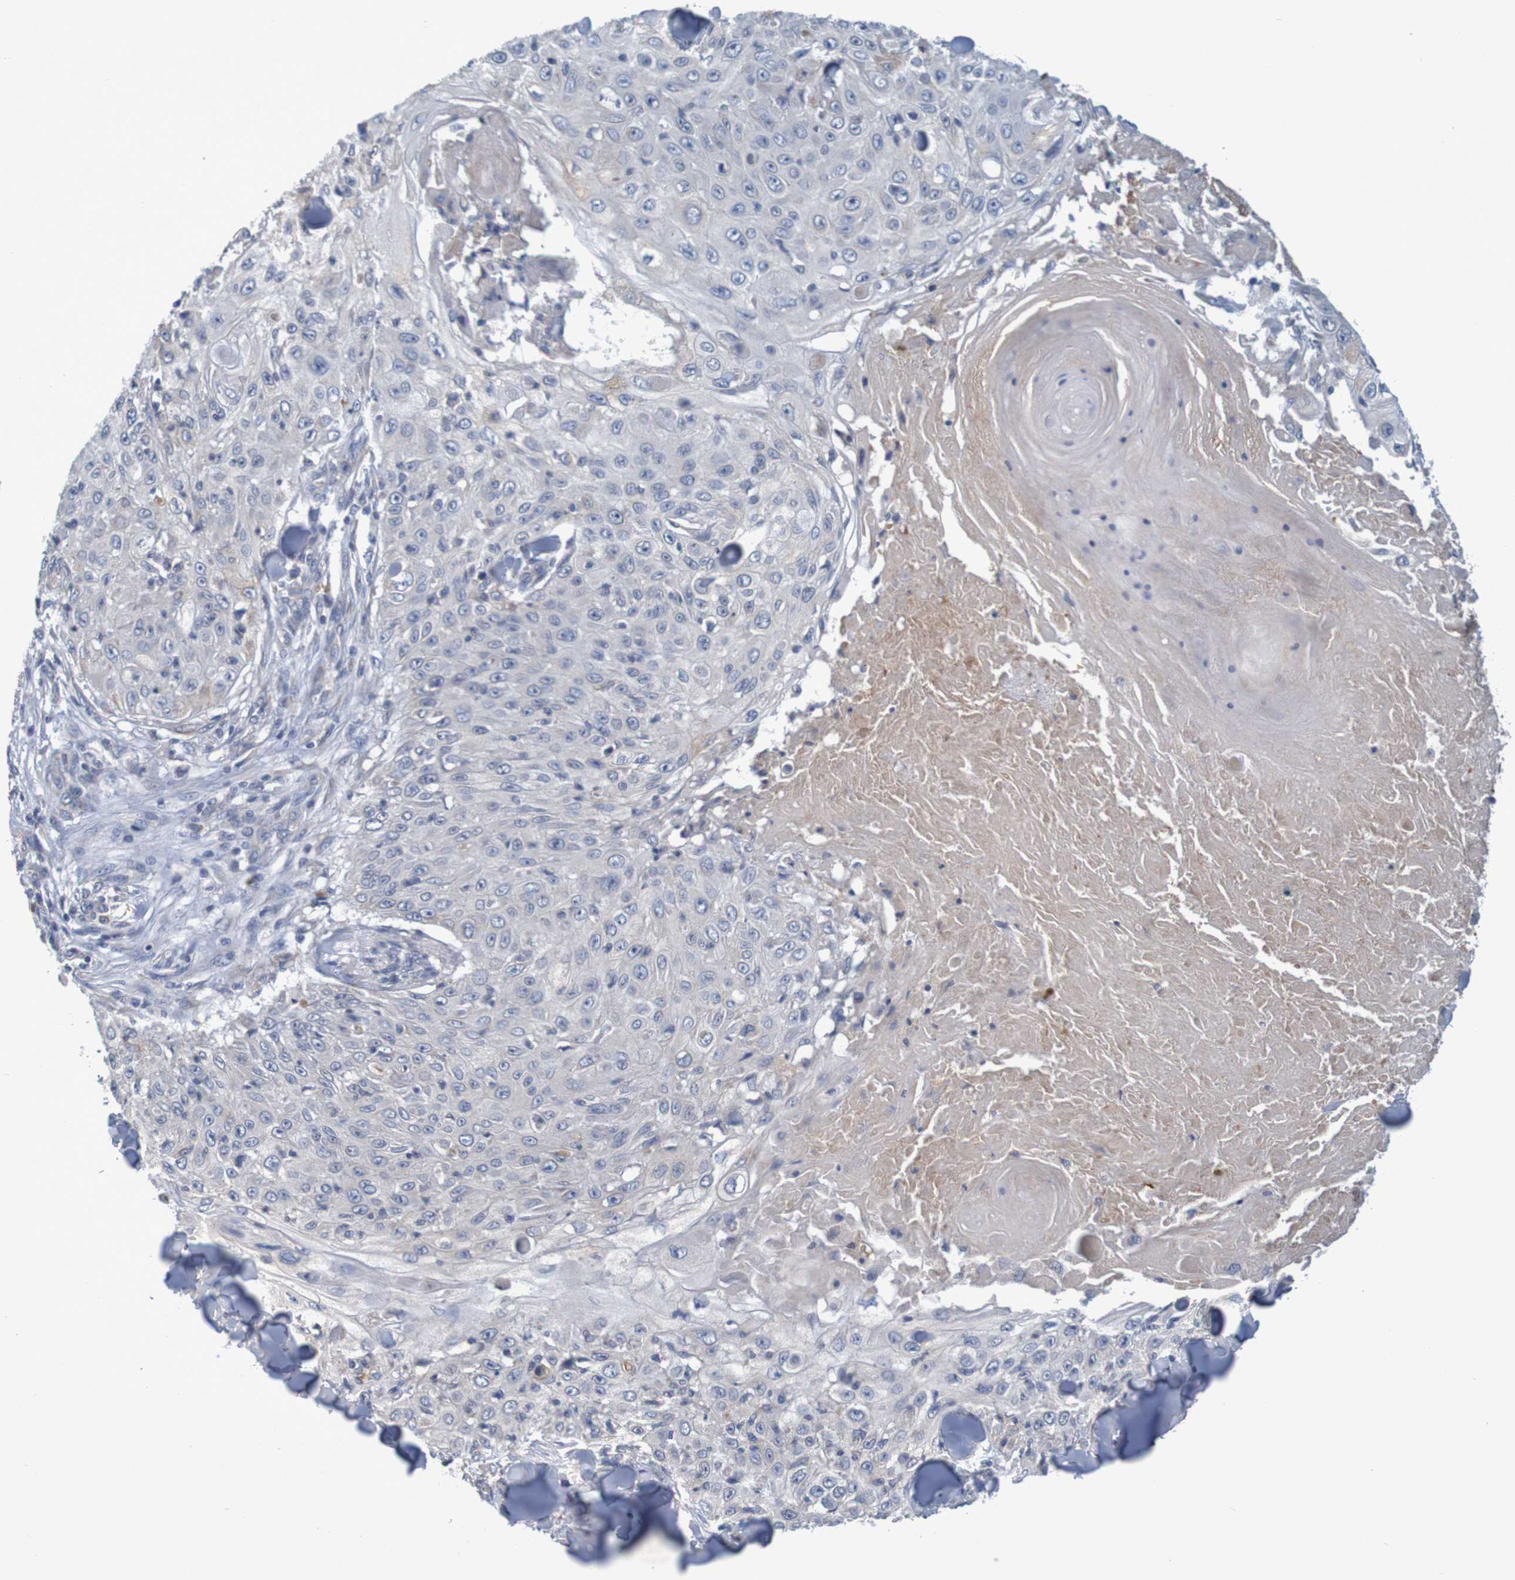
{"staining": {"intensity": "negative", "quantity": "none", "location": "none"}, "tissue": "skin cancer", "cell_type": "Tumor cells", "image_type": "cancer", "snomed": [{"axis": "morphology", "description": "Squamous cell carcinoma, NOS"}, {"axis": "topography", "description": "Skin"}], "caption": "Micrograph shows no significant protein expression in tumor cells of skin squamous cell carcinoma.", "gene": "LTA", "patient": {"sex": "male", "age": 86}}